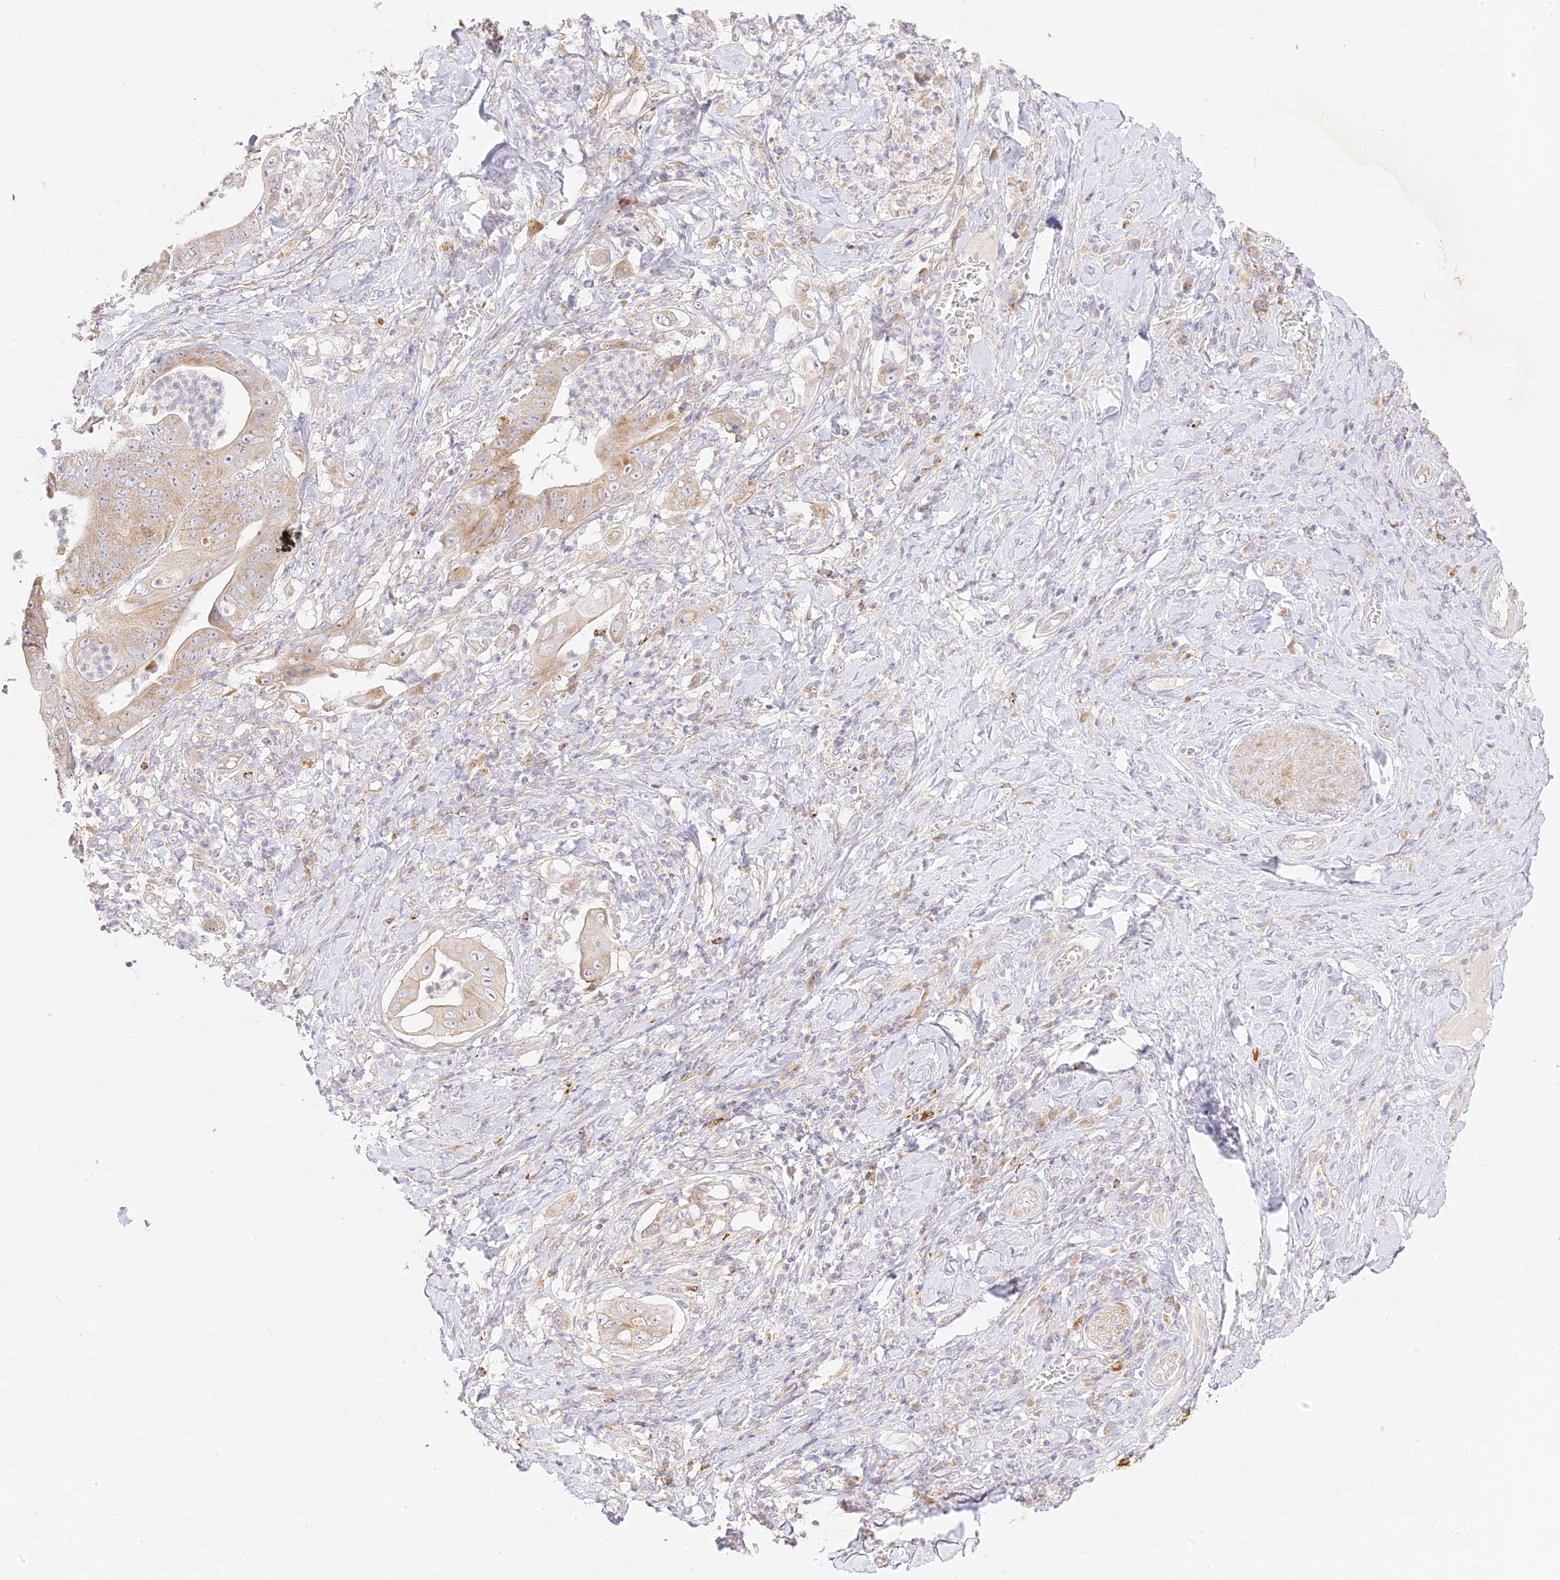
{"staining": {"intensity": "weak", "quantity": ">75%", "location": "cytoplasmic/membranous"}, "tissue": "stomach cancer", "cell_type": "Tumor cells", "image_type": "cancer", "snomed": [{"axis": "morphology", "description": "Adenocarcinoma, NOS"}, {"axis": "topography", "description": "Stomach"}], "caption": "Brown immunohistochemical staining in stomach adenocarcinoma reveals weak cytoplasmic/membranous staining in about >75% of tumor cells.", "gene": "LRRC15", "patient": {"sex": "female", "age": 73}}